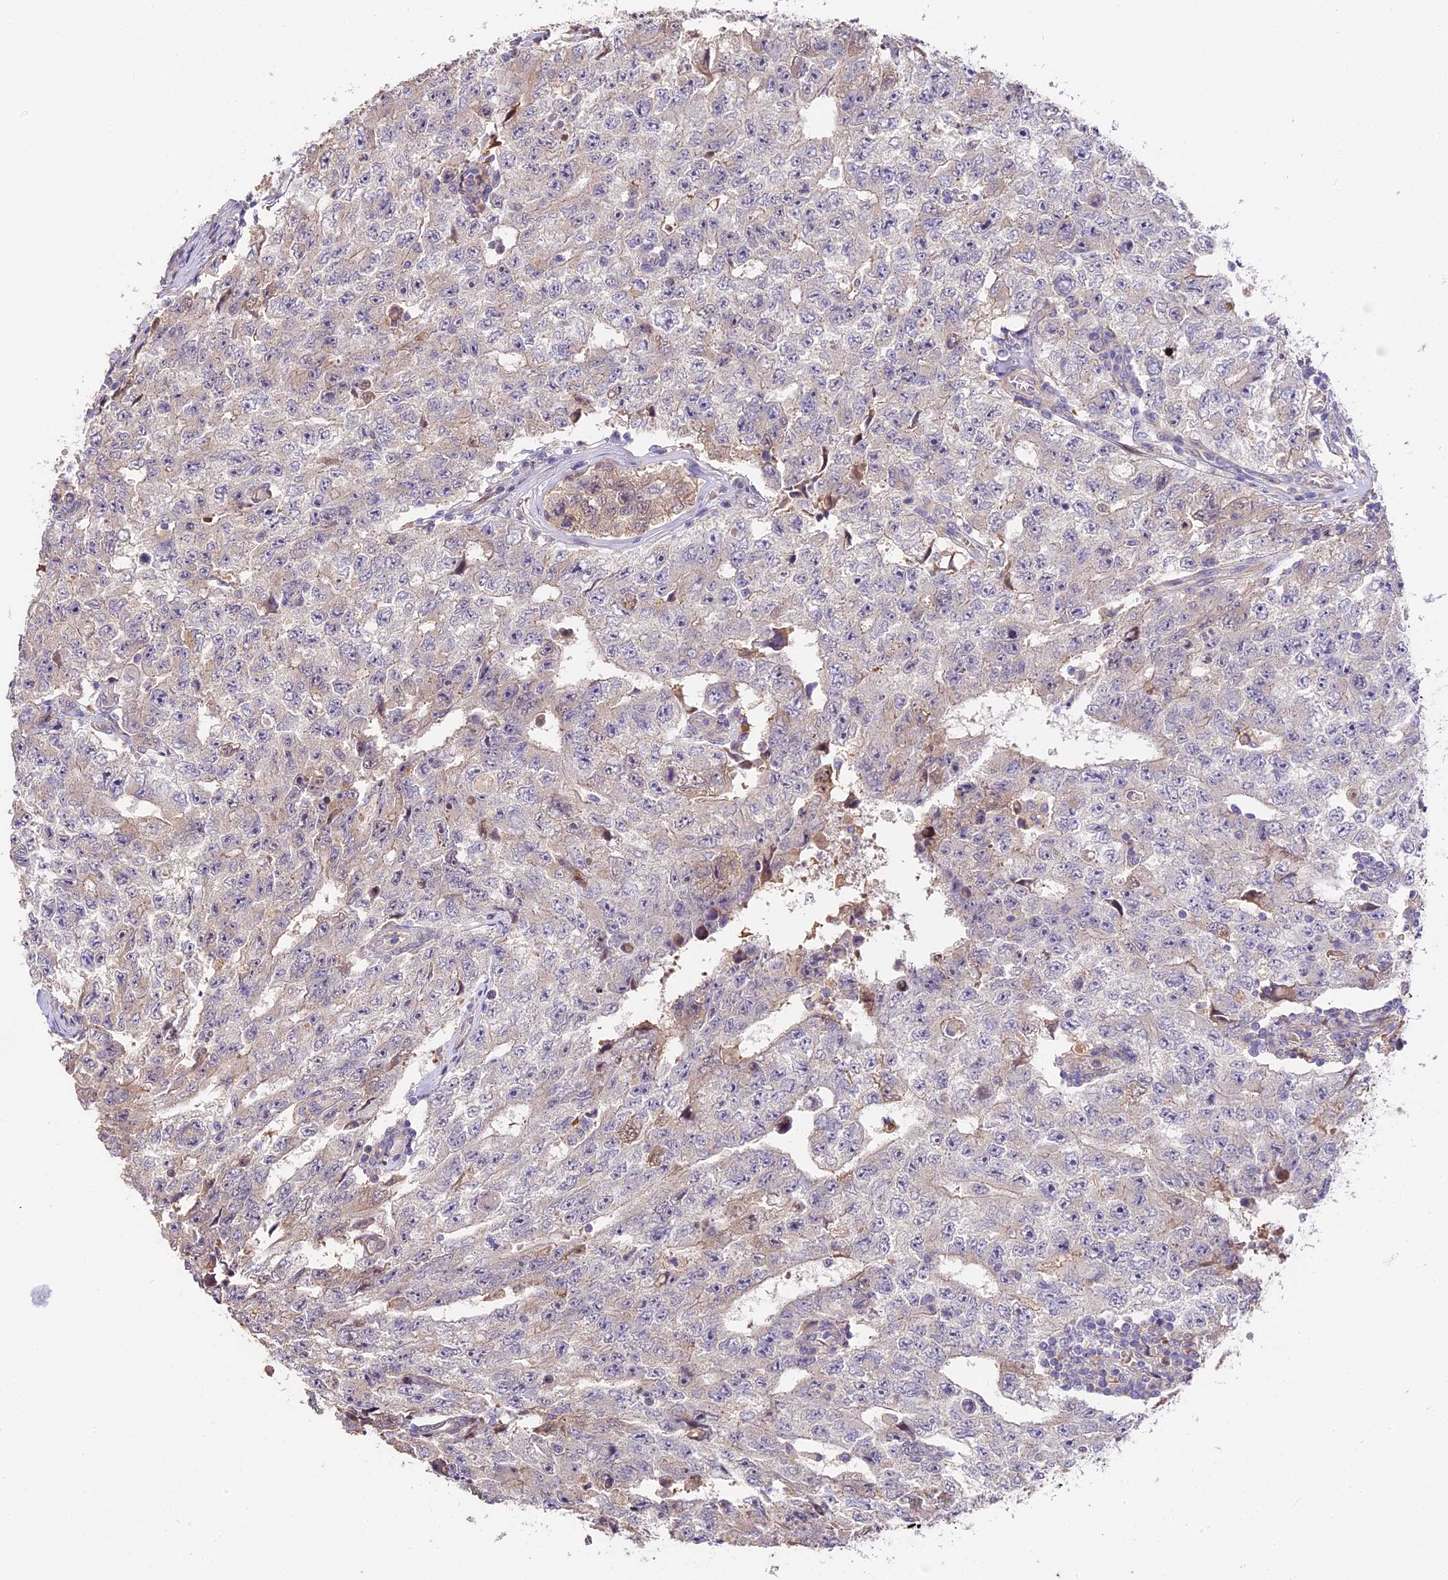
{"staining": {"intensity": "negative", "quantity": "none", "location": "none"}, "tissue": "testis cancer", "cell_type": "Tumor cells", "image_type": "cancer", "snomed": [{"axis": "morphology", "description": "Carcinoma, Embryonal, NOS"}, {"axis": "topography", "description": "Testis"}], "caption": "This is a micrograph of immunohistochemistry (IHC) staining of testis cancer (embryonal carcinoma), which shows no expression in tumor cells. (Immunohistochemistry (ihc), brightfield microscopy, high magnification).", "gene": "ARHGAP17", "patient": {"sex": "male", "age": 17}}